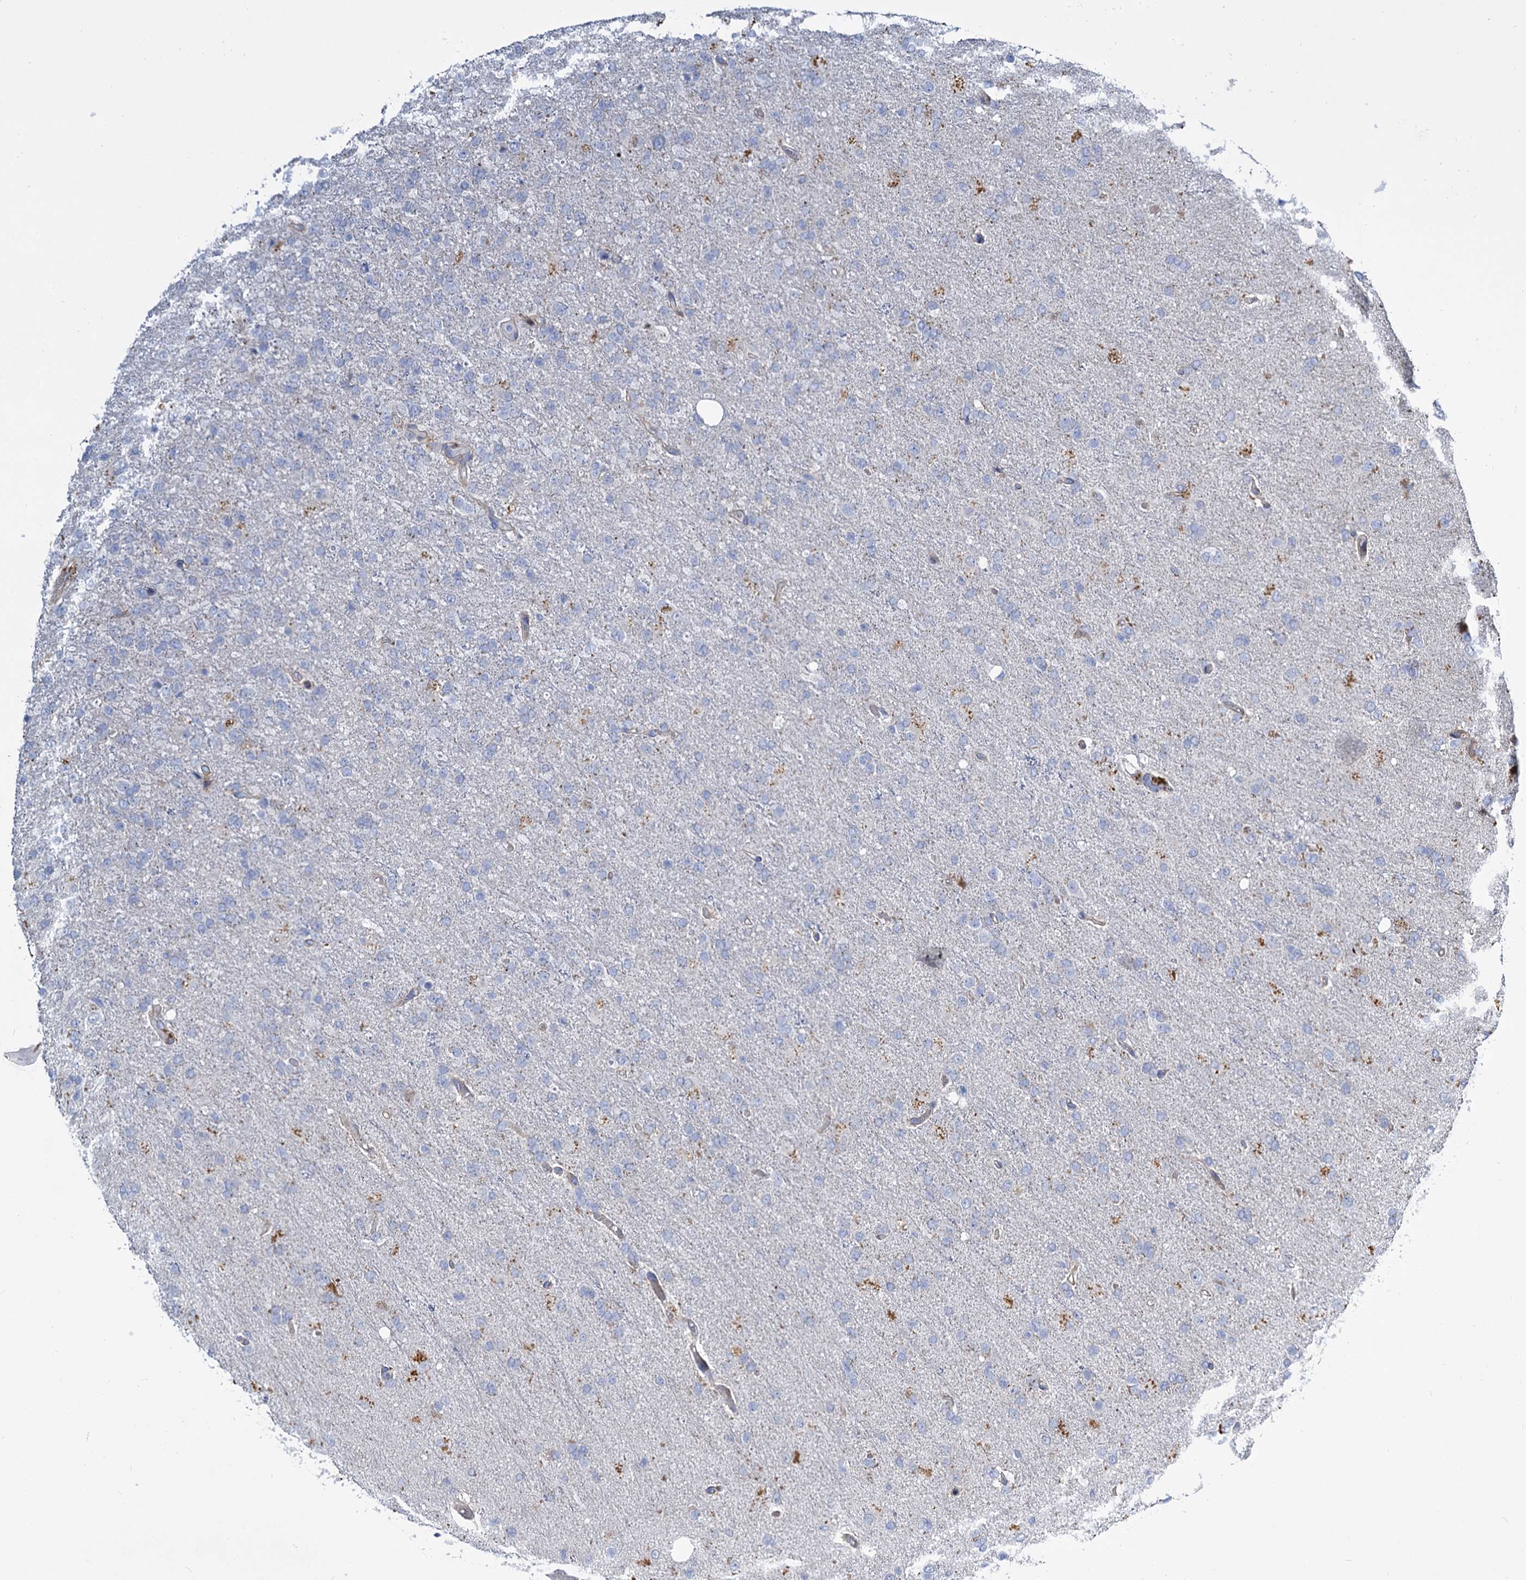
{"staining": {"intensity": "negative", "quantity": "none", "location": "none"}, "tissue": "glioma", "cell_type": "Tumor cells", "image_type": "cancer", "snomed": [{"axis": "morphology", "description": "Glioma, malignant, High grade"}, {"axis": "topography", "description": "Brain"}], "caption": "Tumor cells show no significant positivity in glioma.", "gene": "TRIM77", "patient": {"sex": "female", "age": 74}}